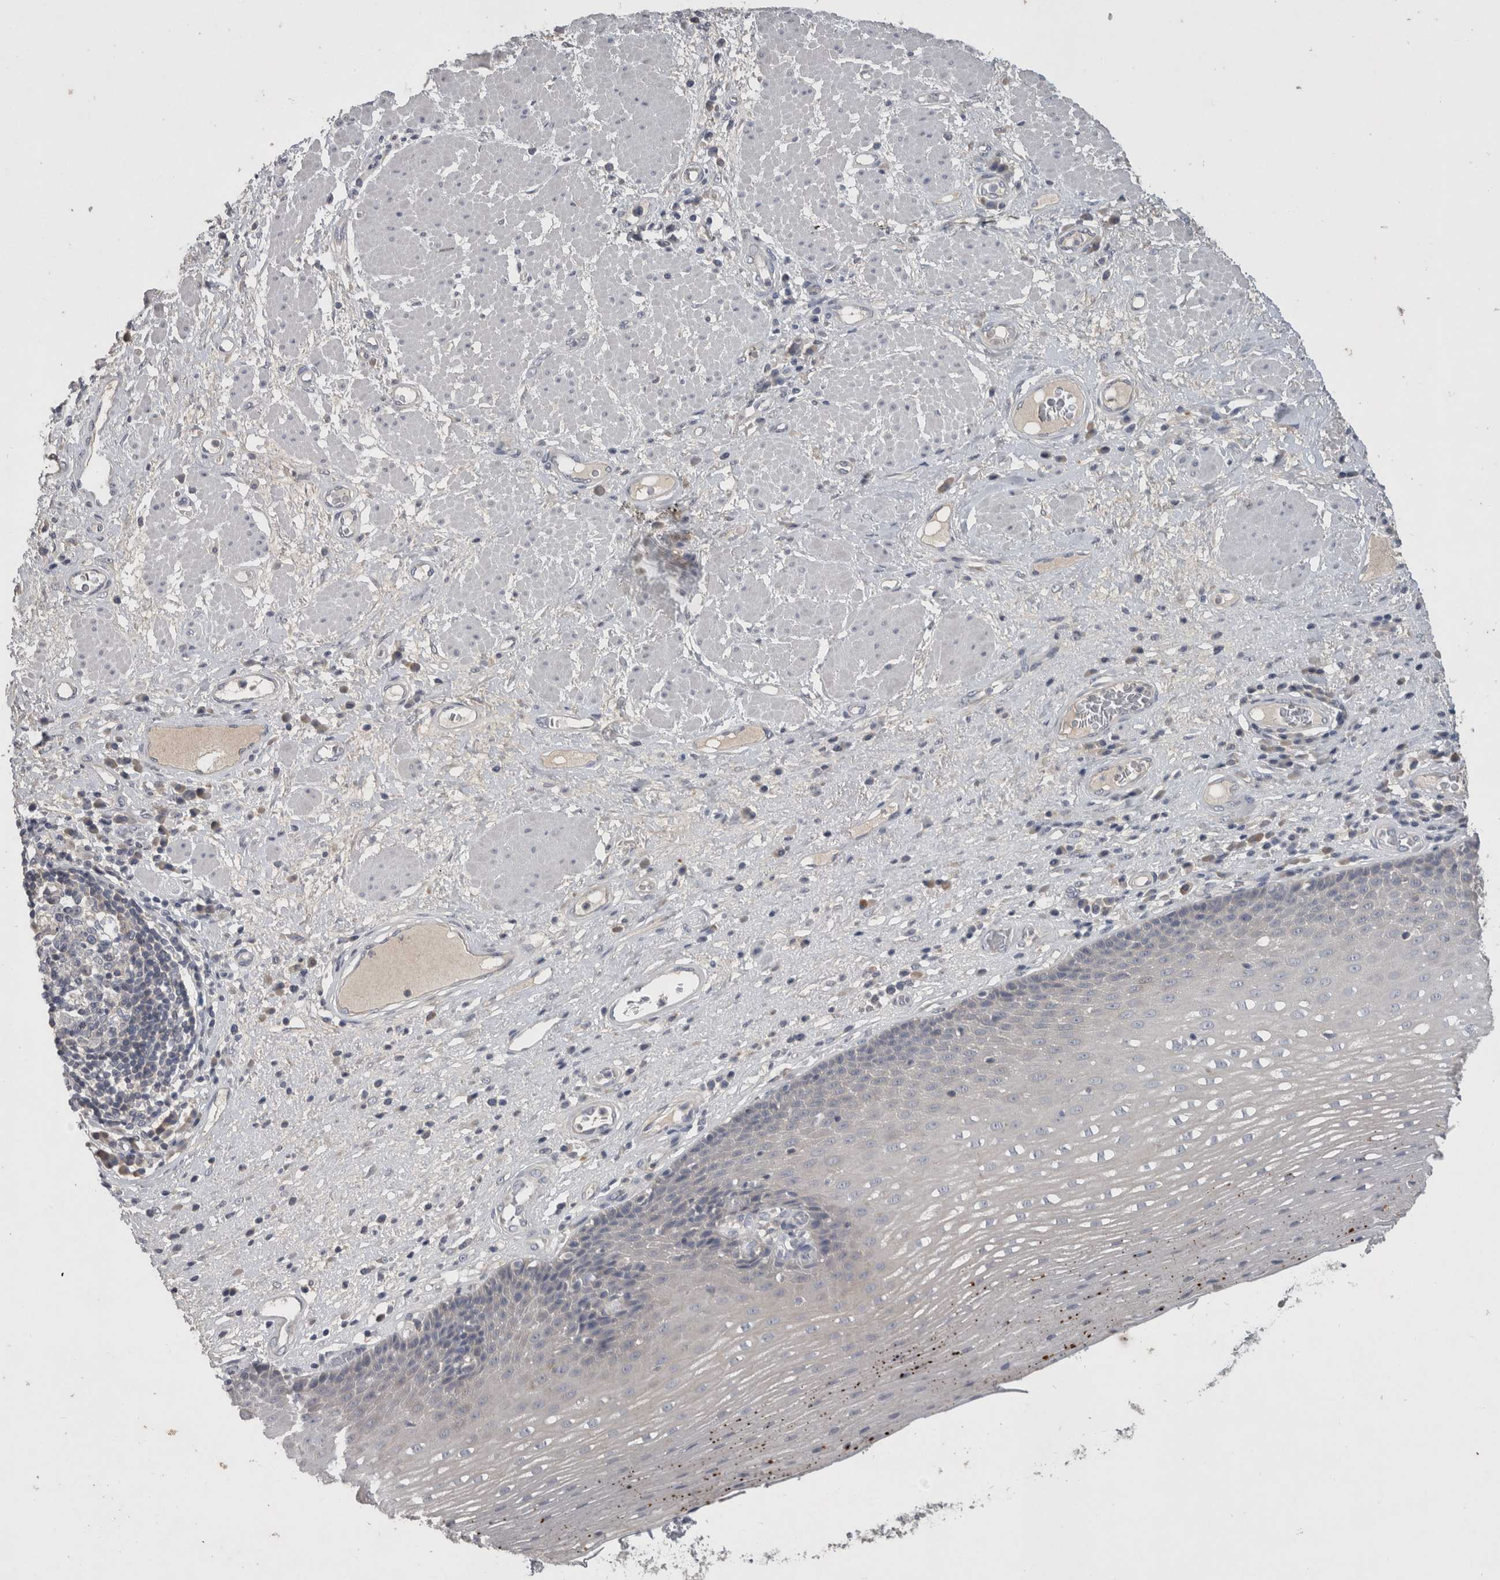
{"staining": {"intensity": "negative", "quantity": "none", "location": "none"}, "tissue": "esophagus", "cell_type": "Squamous epithelial cells", "image_type": "normal", "snomed": [{"axis": "morphology", "description": "Normal tissue, NOS"}, {"axis": "morphology", "description": "Adenocarcinoma, NOS"}, {"axis": "topography", "description": "Esophagus"}], "caption": "The histopathology image reveals no significant staining in squamous epithelial cells of esophagus.", "gene": "SLC22A11", "patient": {"sex": "male", "age": 62}}